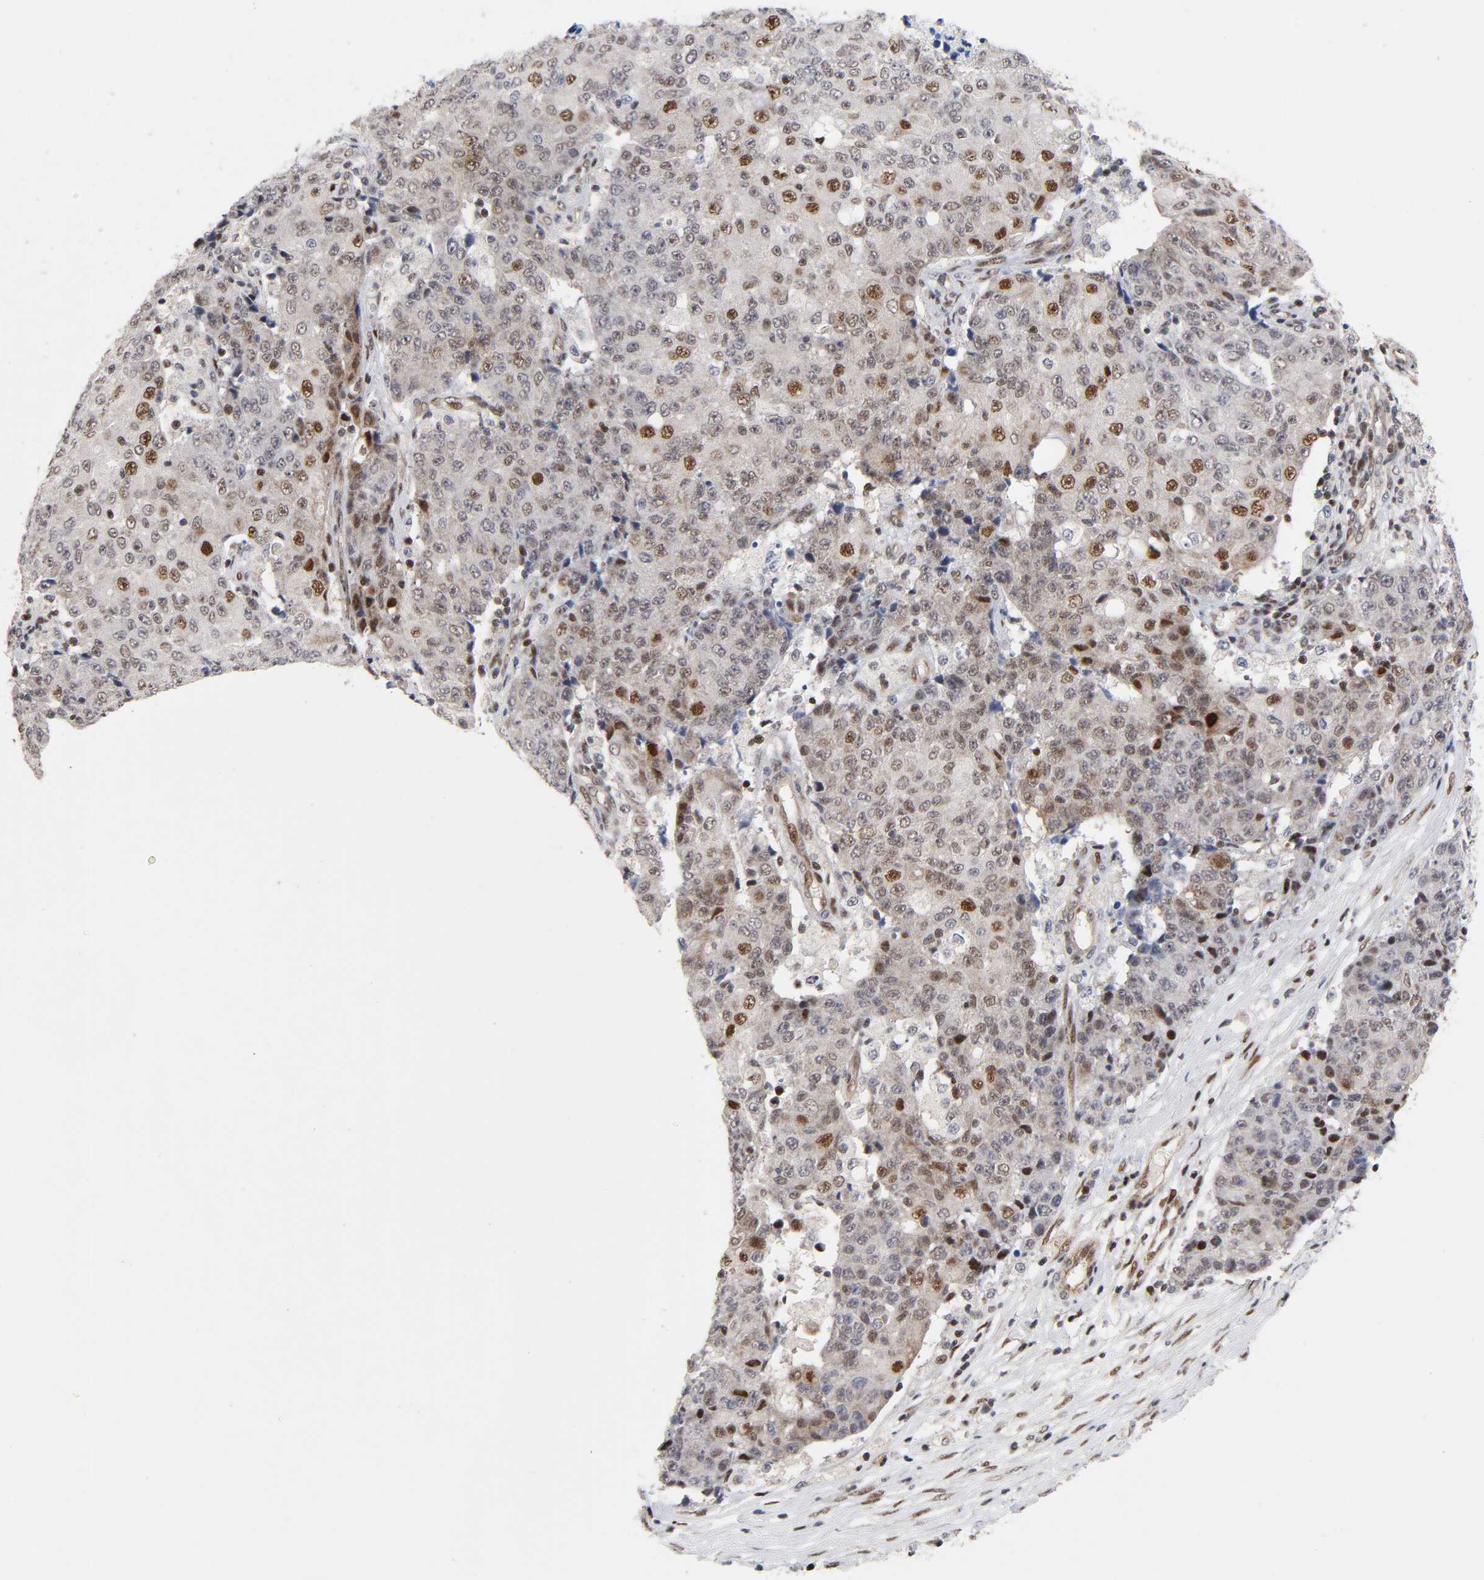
{"staining": {"intensity": "moderate", "quantity": "<25%", "location": "nuclear"}, "tissue": "ovarian cancer", "cell_type": "Tumor cells", "image_type": "cancer", "snomed": [{"axis": "morphology", "description": "Carcinoma, endometroid"}, {"axis": "topography", "description": "Ovary"}], "caption": "Human ovarian cancer stained with a protein marker exhibits moderate staining in tumor cells.", "gene": "STK38", "patient": {"sex": "female", "age": 42}}